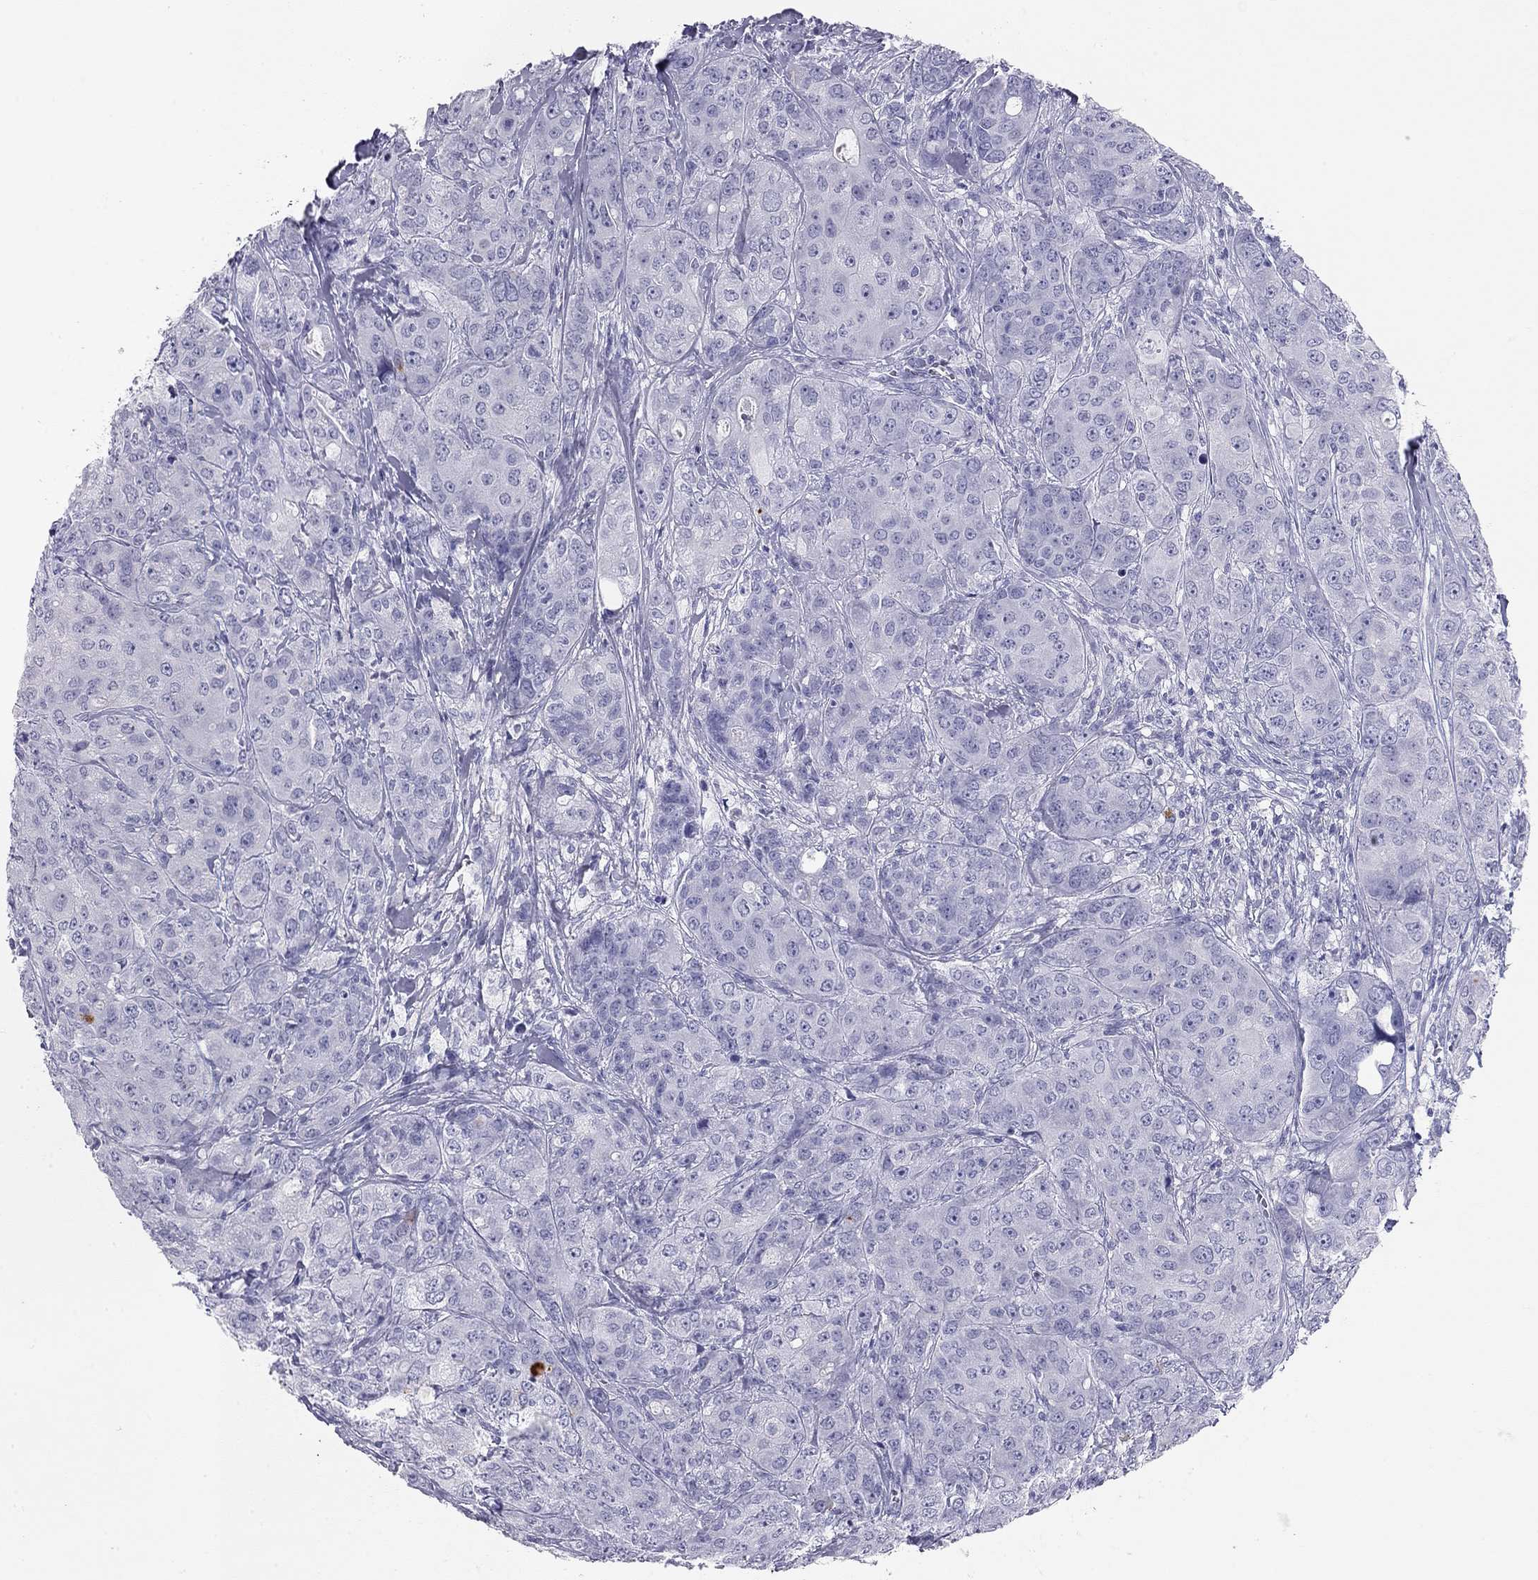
{"staining": {"intensity": "negative", "quantity": "none", "location": "none"}, "tissue": "breast cancer", "cell_type": "Tumor cells", "image_type": "cancer", "snomed": [{"axis": "morphology", "description": "Duct carcinoma"}, {"axis": "topography", "description": "Breast"}], "caption": "Immunohistochemical staining of human intraductal carcinoma (breast) shows no significant staining in tumor cells.", "gene": "KLRG1", "patient": {"sex": "female", "age": 43}}